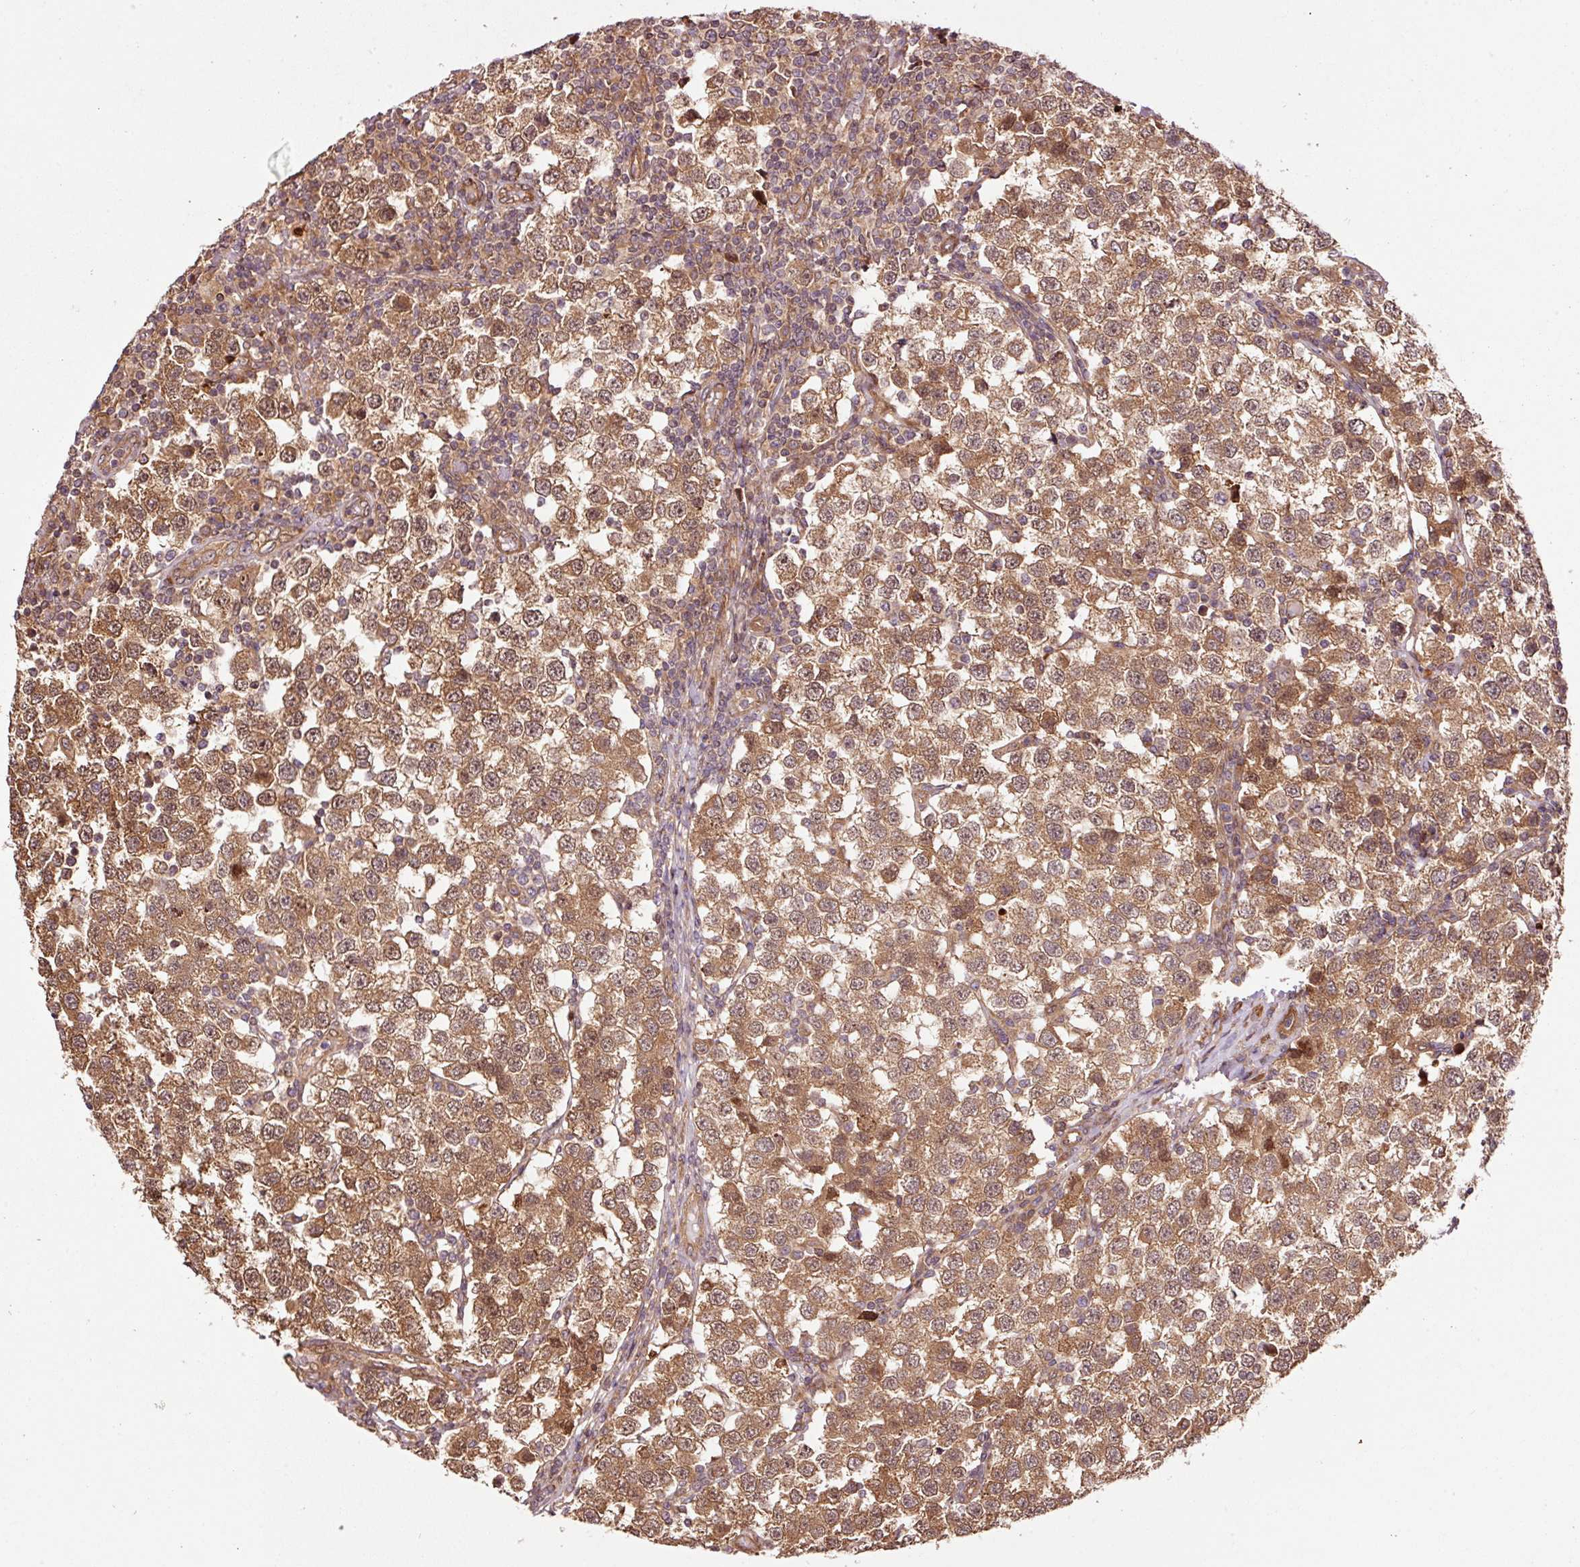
{"staining": {"intensity": "moderate", "quantity": ">75%", "location": "cytoplasmic/membranous,nuclear"}, "tissue": "testis cancer", "cell_type": "Tumor cells", "image_type": "cancer", "snomed": [{"axis": "morphology", "description": "Seminoma, NOS"}, {"axis": "topography", "description": "Testis"}], "caption": "Testis cancer was stained to show a protein in brown. There is medium levels of moderate cytoplasmic/membranous and nuclear positivity in approximately >75% of tumor cells.", "gene": "OXER1", "patient": {"sex": "male", "age": 34}}